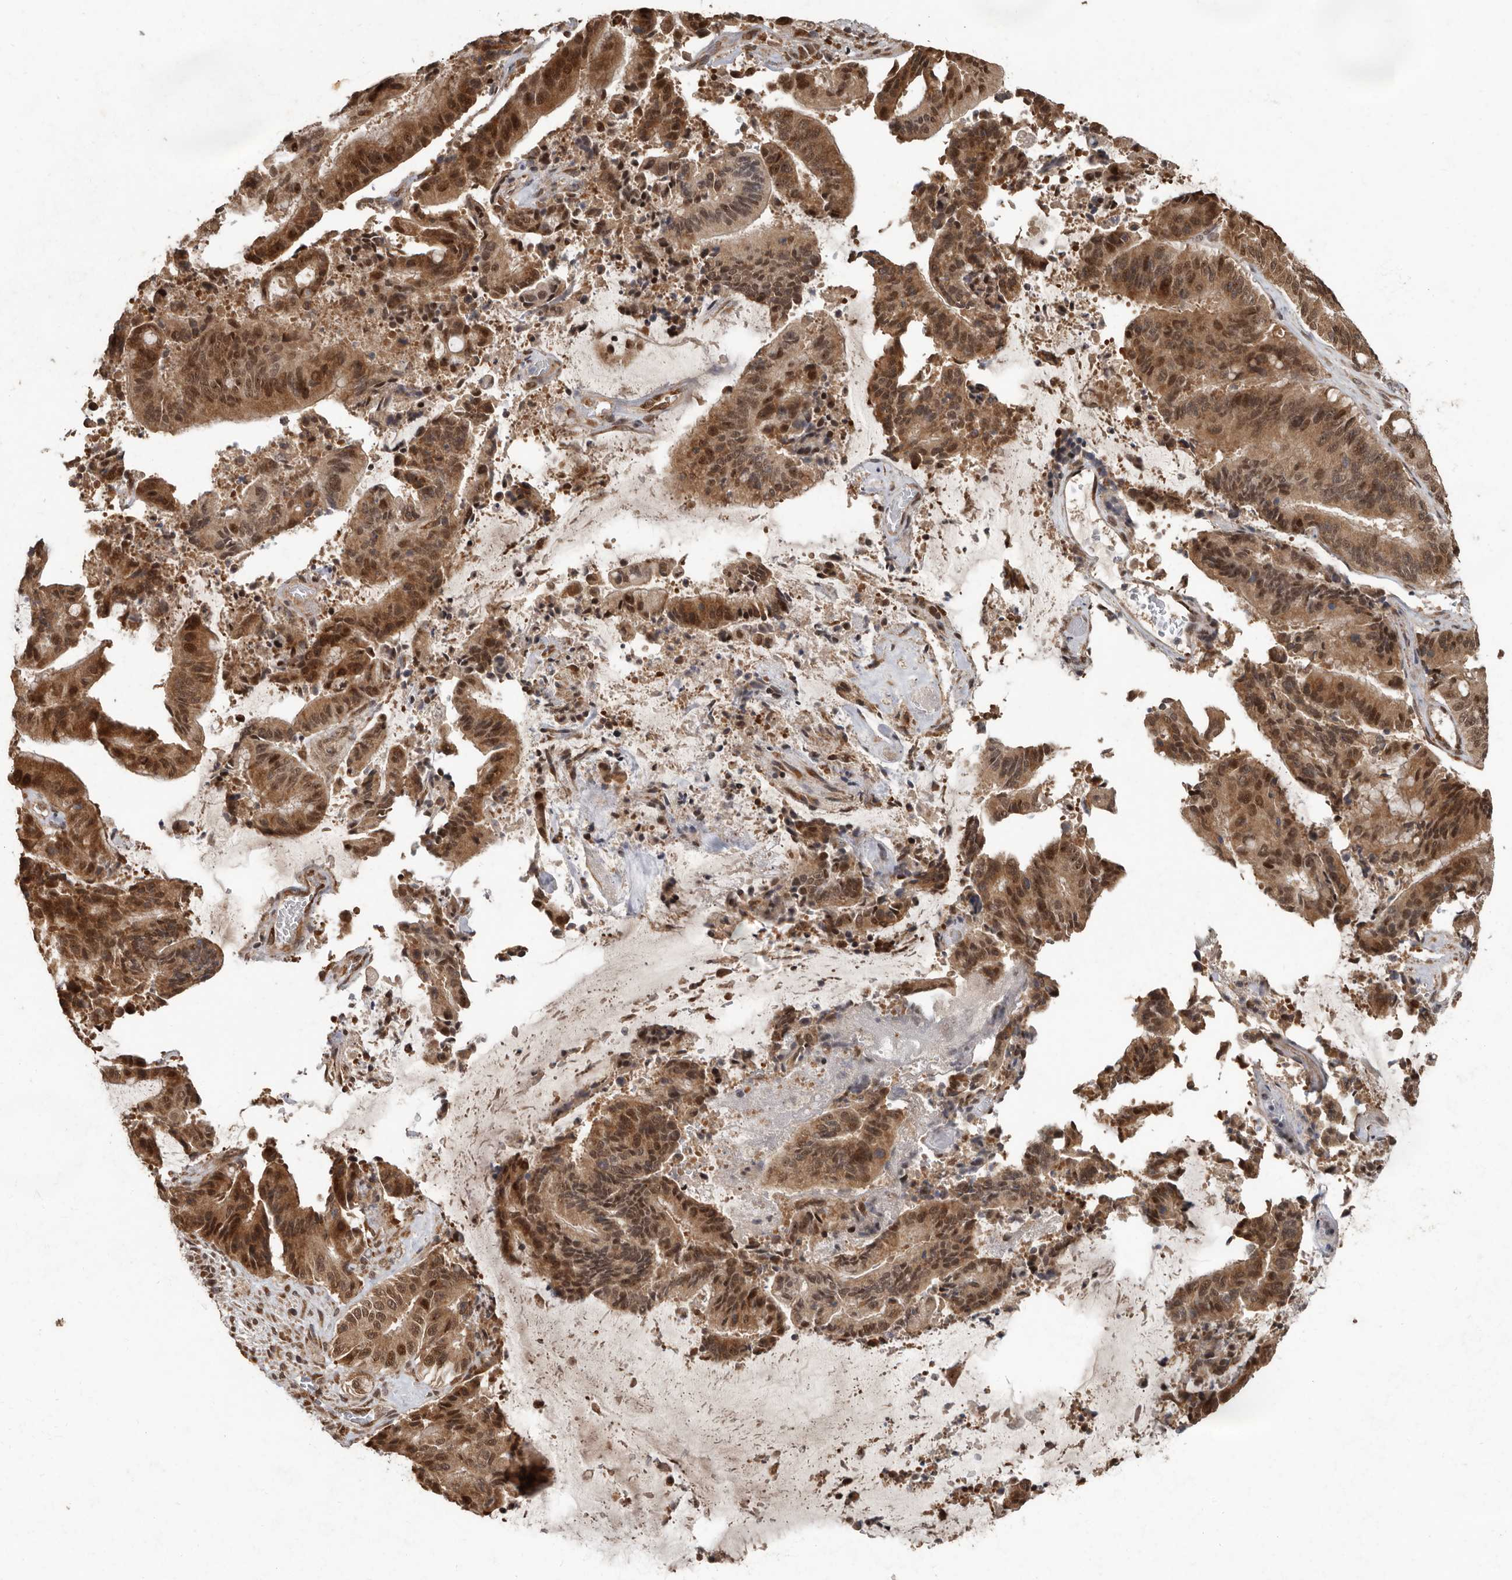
{"staining": {"intensity": "moderate", "quantity": ">75%", "location": "cytoplasmic/membranous,nuclear"}, "tissue": "liver cancer", "cell_type": "Tumor cells", "image_type": "cancer", "snomed": [{"axis": "morphology", "description": "Normal tissue, NOS"}, {"axis": "morphology", "description": "Cholangiocarcinoma"}, {"axis": "topography", "description": "Liver"}, {"axis": "topography", "description": "Peripheral nerve tissue"}], "caption": "DAB (3,3'-diaminobenzidine) immunohistochemical staining of human liver cholangiocarcinoma exhibits moderate cytoplasmic/membranous and nuclear protein positivity in approximately >75% of tumor cells.", "gene": "LRGUK", "patient": {"sex": "female", "age": 73}}